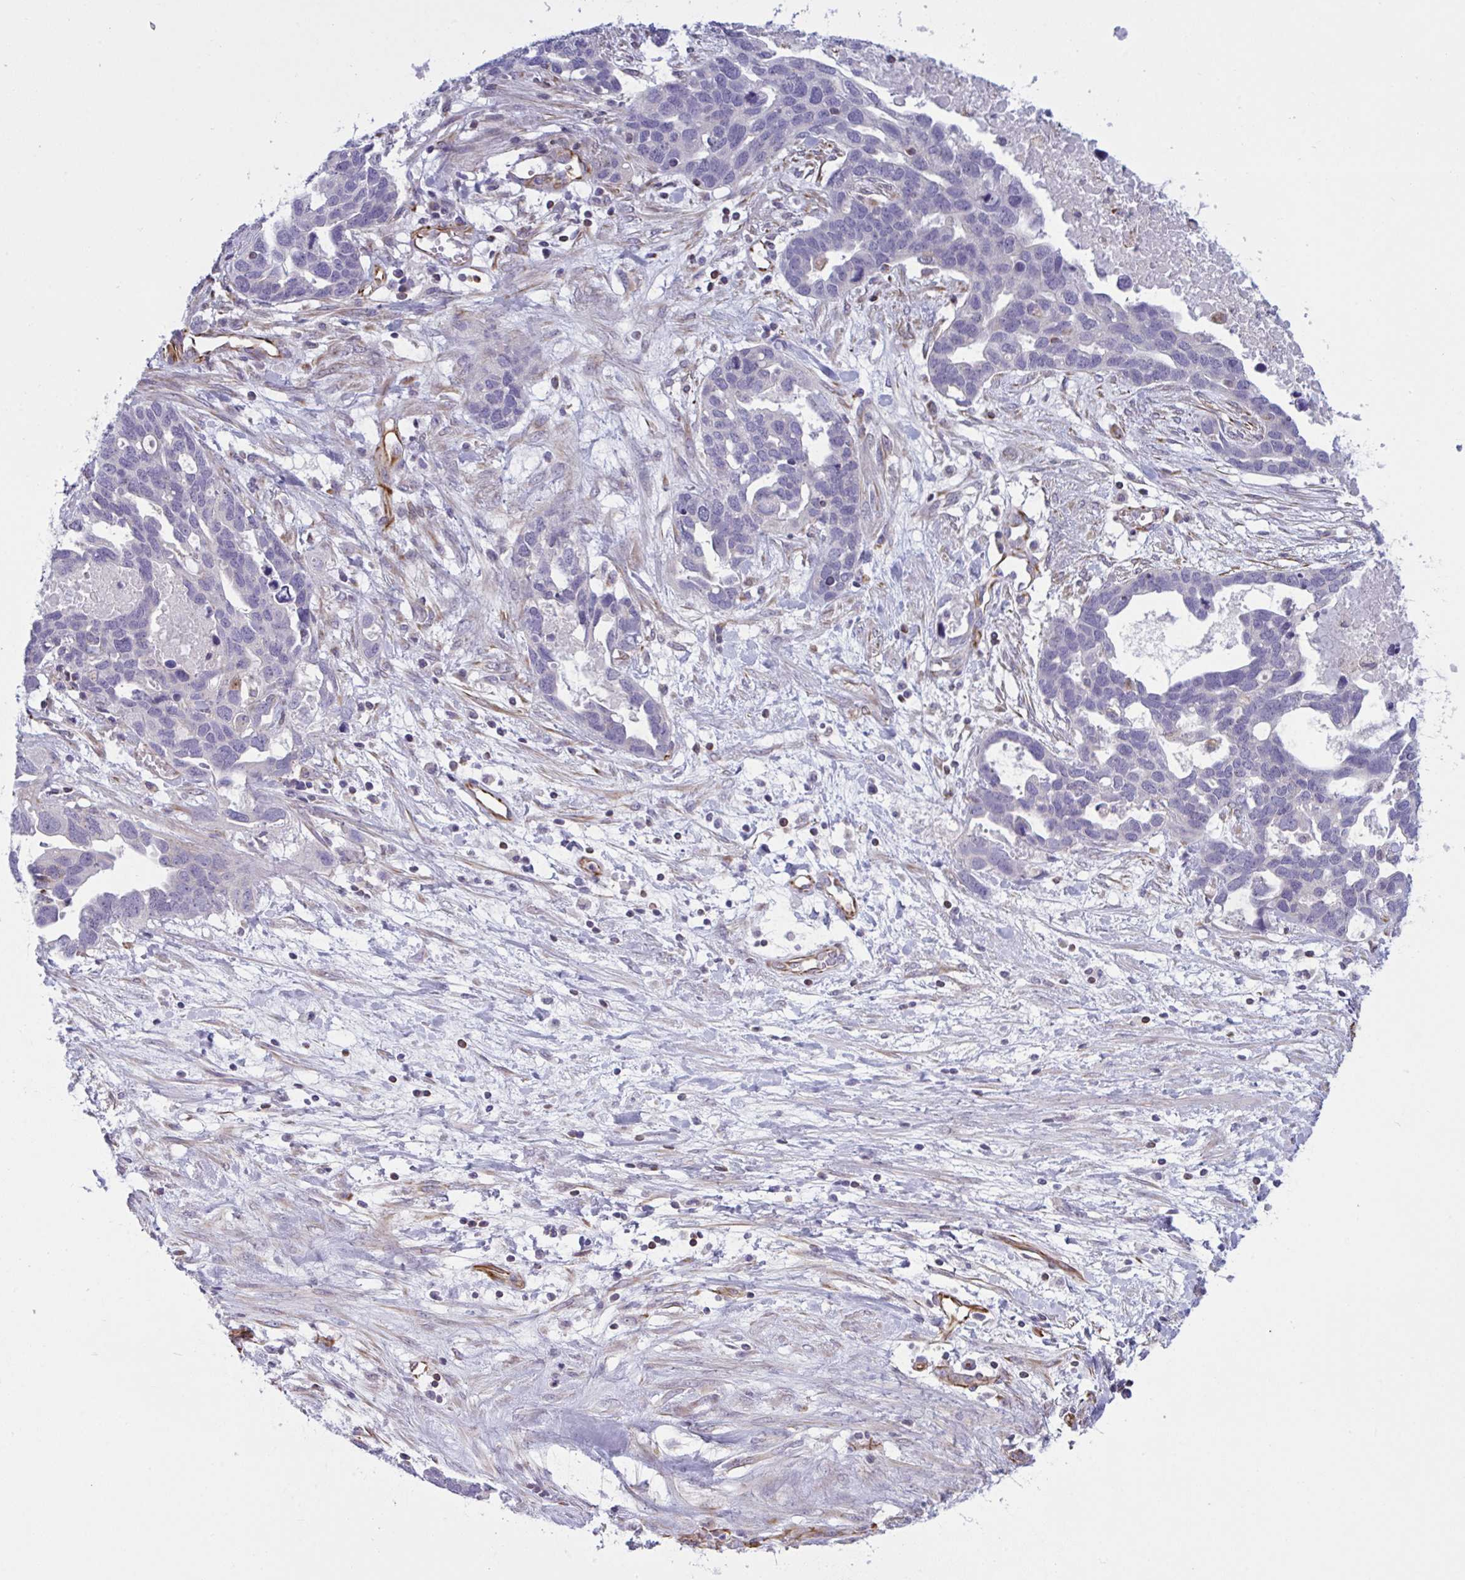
{"staining": {"intensity": "negative", "quantity": "none", "location": "none"}, "tissue": "ovarian cancer", "cell_type": "Tumor cells", "image_type": "cancer", "snomed": [{"axis": "morphology", "description": "Cystadenocarcinoma, serous, NOS"}, {"axis": "topography", "description": "Ovary"}], "caption": "A high-resolution micrograph shows immunohistochemistry (IHC) staining of ovarian serous cystadenocarcinoma, which exhibits no significant staining in tumor cells. (Brightfield microscopy of DAB immunohistochemistry at high magnification).", "gene": "DCBLD1", "patient": {"sex": "female", "age": 54}}